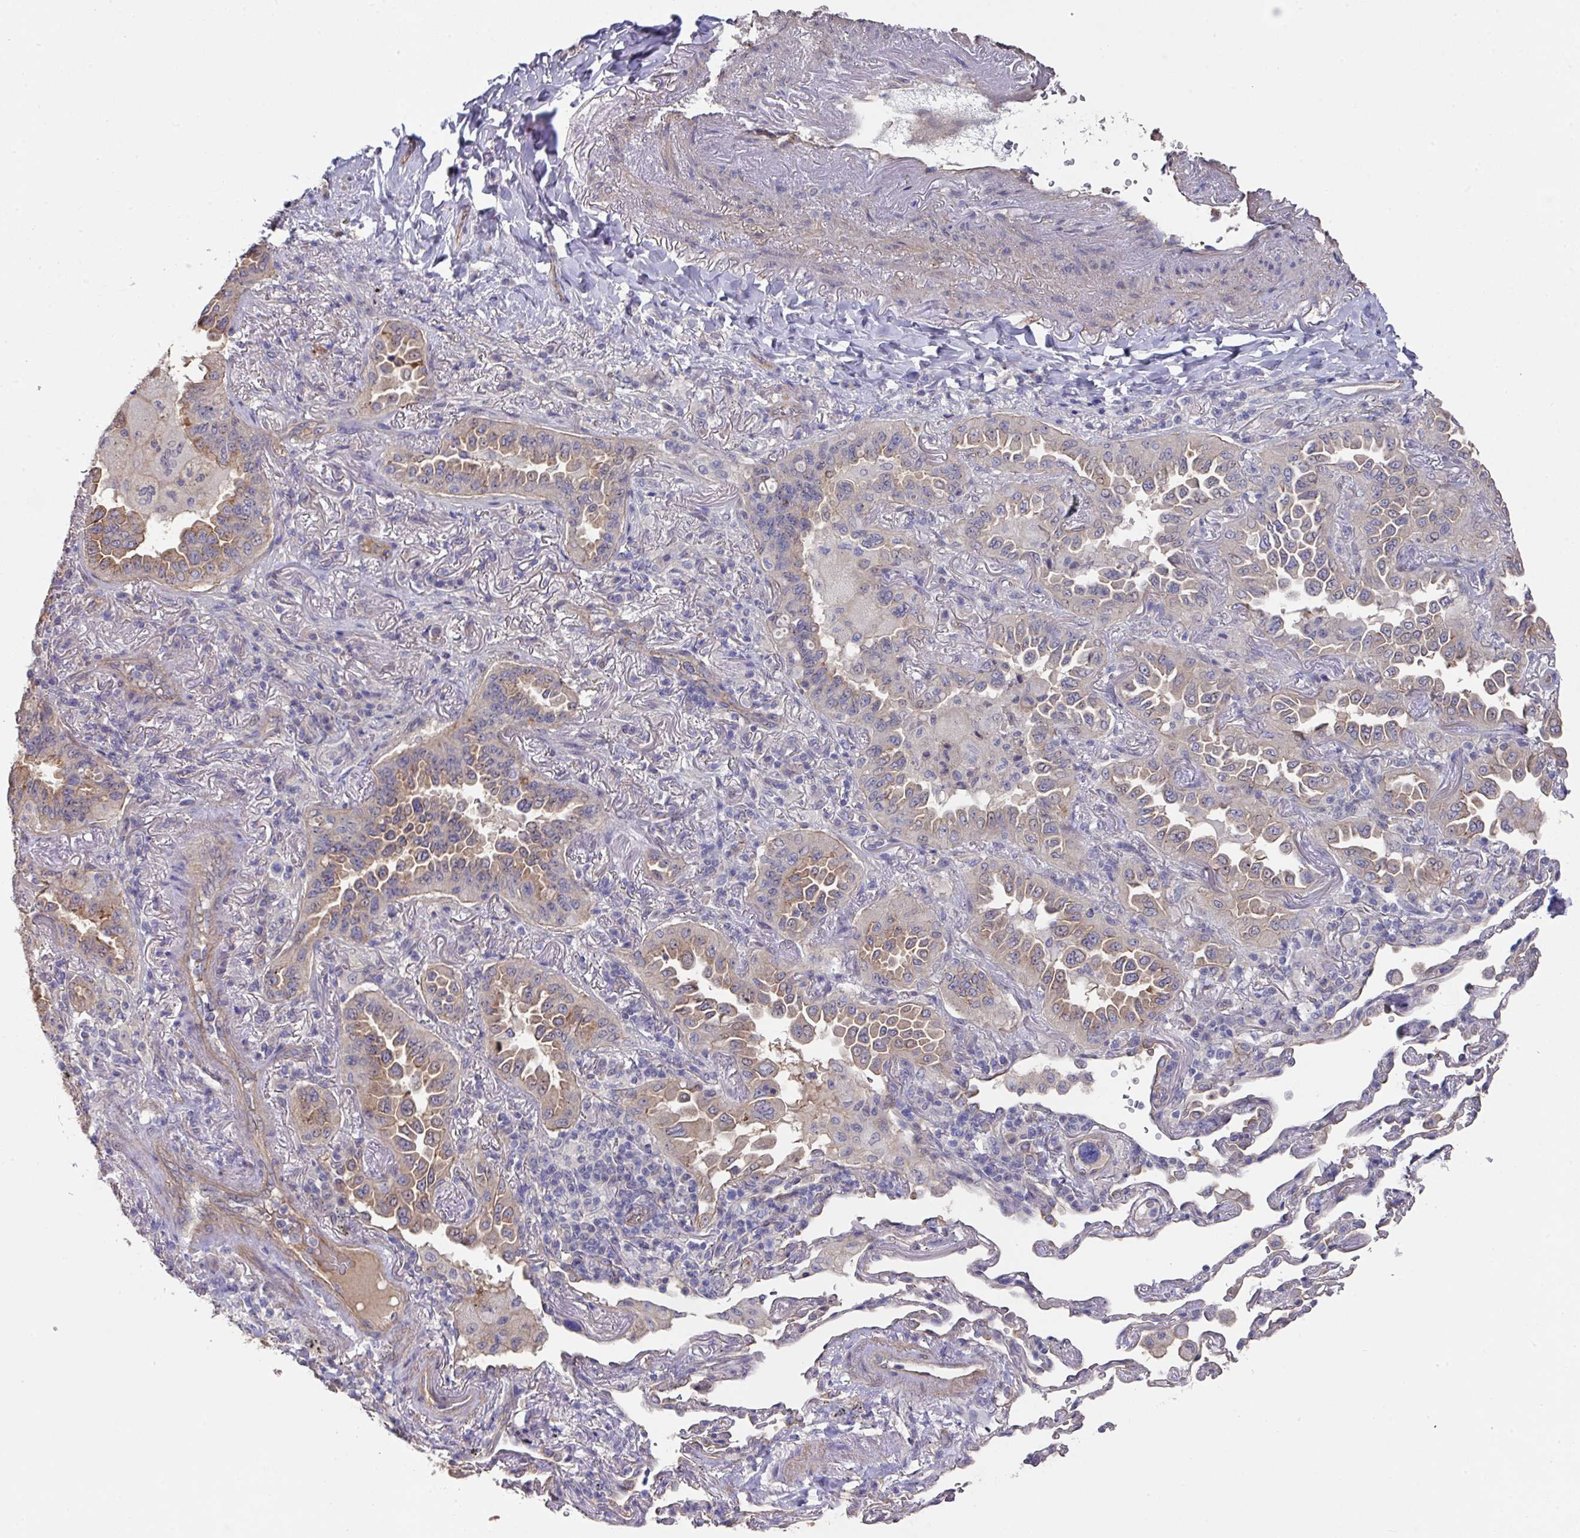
{"staining": {"intensity": "weak", "quantity": "25%-75%", "location": "cytoplasmic/membranous"}, "tissue": "lung cancer", "cell_type": "Tumor cells", "image_type": "cancer", "snomed": [{"axis": "morphology", "description": "Adenocarcinoma, NOS"}, {"axis": "topography", "description": "Lung"}], "caption": "Immunohistochemistry image of neoplastic tissue: human adenocarcinoma (lung) stained using immunohistochemistry (IHC) exhibits low levels of weak protein expression localized specifically in the cytoplasmic/membranous of tumor cells, appearing as a cytoplasmic/membranous brown color.", "gene": "PRR5", "patient": {"sex": "female", "age": 69}}